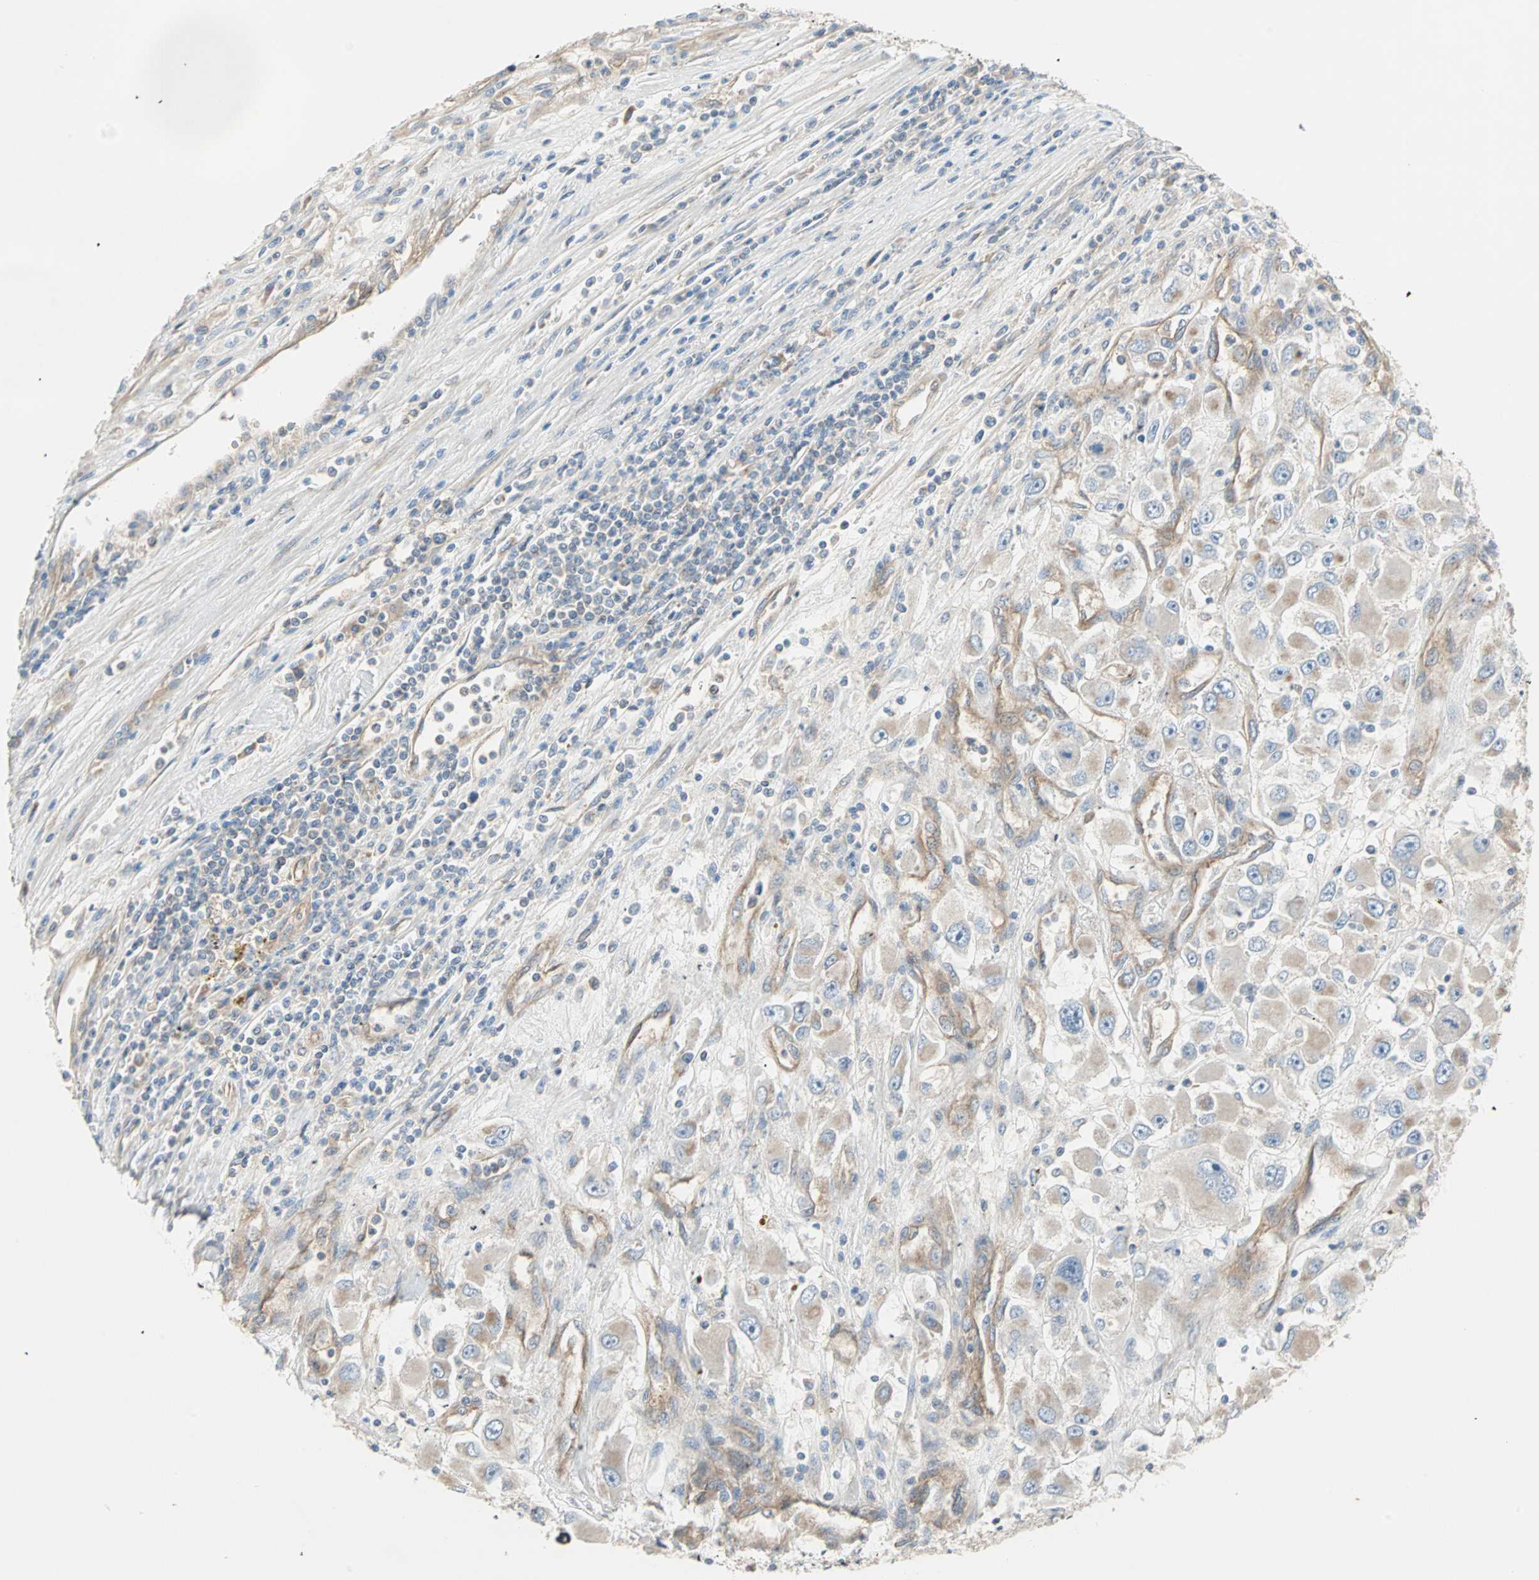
{"staining": {"intensity": "weak", "quantity": "25%-75%", "location": "cytoplasmic/membranous"}, "tissue": "renal cancer", "cell_type": "Tumor cells", "image_type": "cancer", "snomed": [{"axis": "morphology", "description": "Adenocarcinoma, NOS"}, {"axis": "topography", "description": "Kidney"}], "caption": "Renal adenocarcinoma stained for a protein shows weak cytoplasmic/membranous positivity in tumor cells. The protein is stained brown, and the nuclei are stained in blue (DAB IHC with brightfield microscopy, high magnification).", "gene": "PDE8A", "patient": {"sex": "female", "age": 52}}